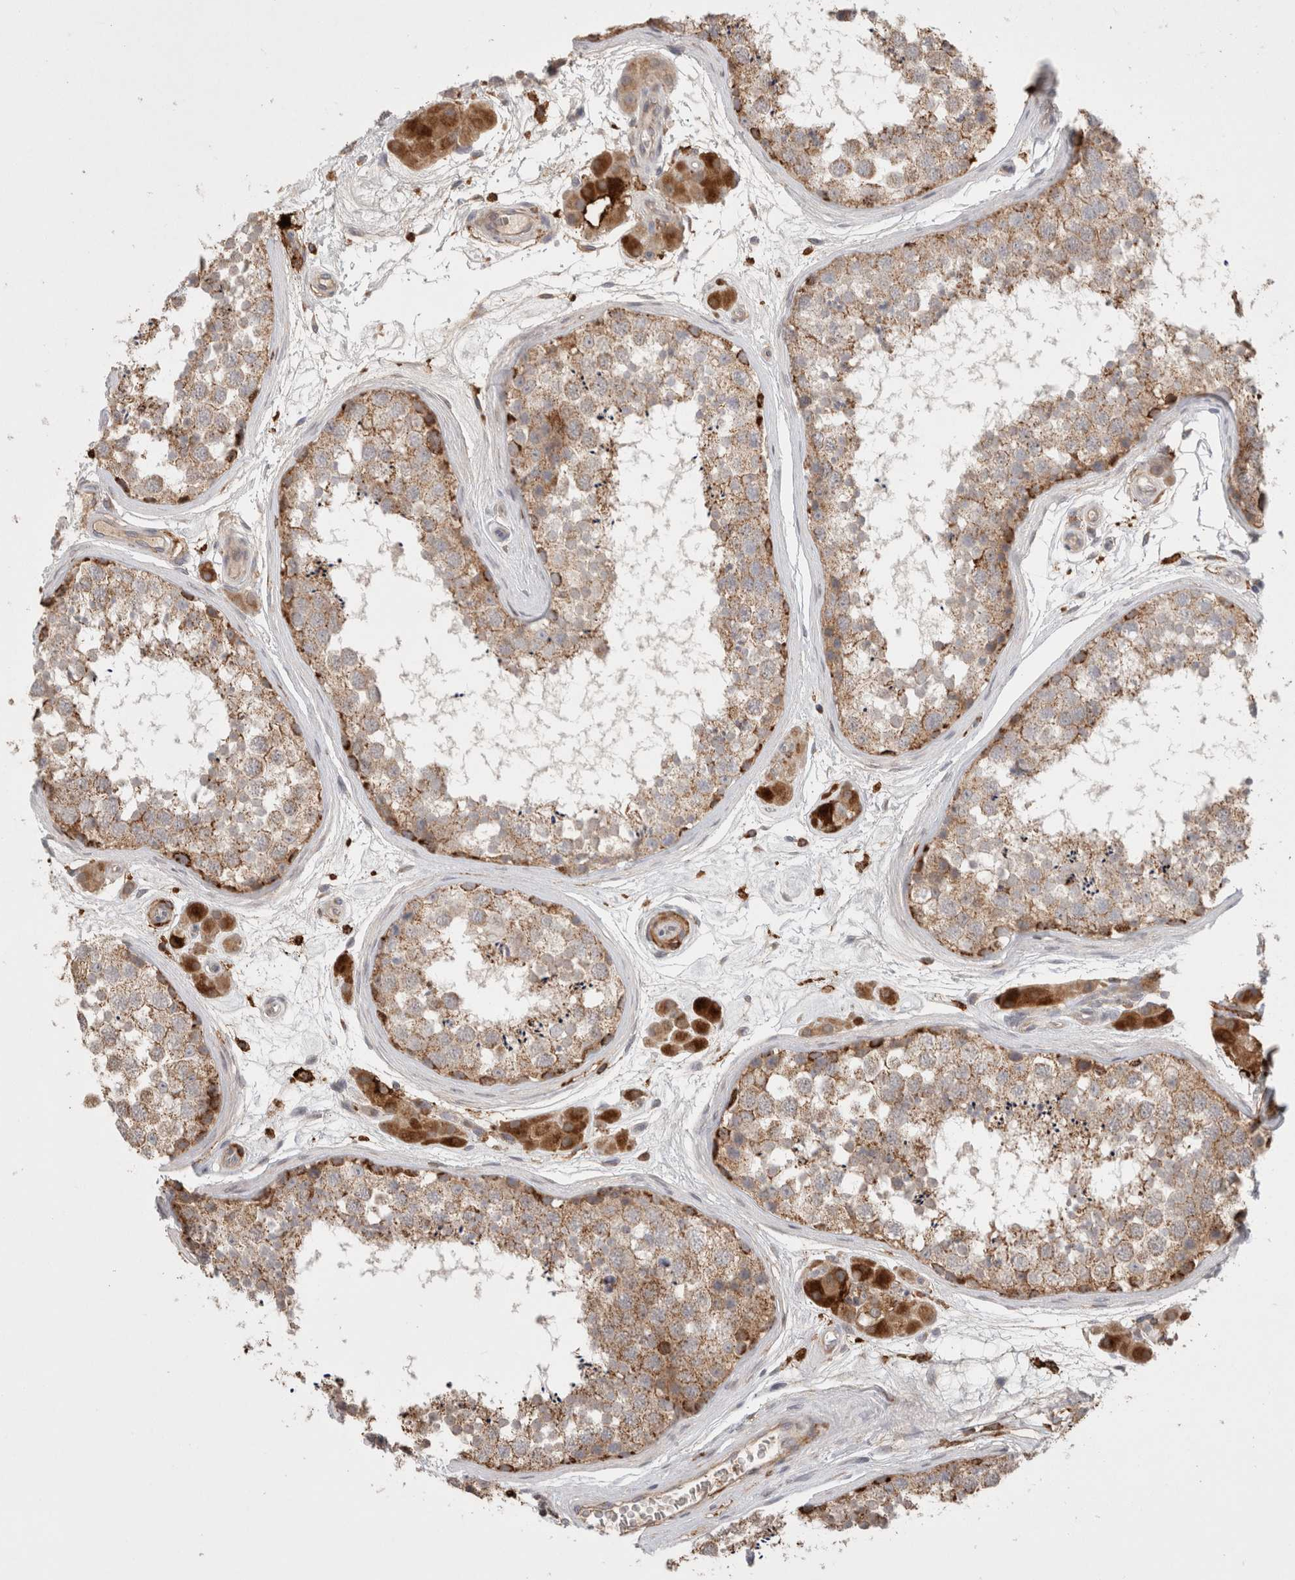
{"staining": {"intensity": "moderate", "quantity": ">75%", "location": "cytoplasmic/membranous"}, "tissue": "testis", "cell_type": "Cells in seminiferous ducts", "image_type": "normal", "snomed": [{"axis": "morphology", "description": "Normal tissue, NOS"}, {"axis": "topography", "description": "Testis"}], "caption": "High-magnification brightfield microscopy of unremarkable testis stained with DAB (3,3'-diaminobenzidine) (brown) and counterstained with hematoxylin (blue). cells in seminiferous ducts exhibit moderate cytoplasmic/membranous expression is identified in about>75% of cells.", "gene": "HROB", "patient": {"sex": "male", "age": 56}}